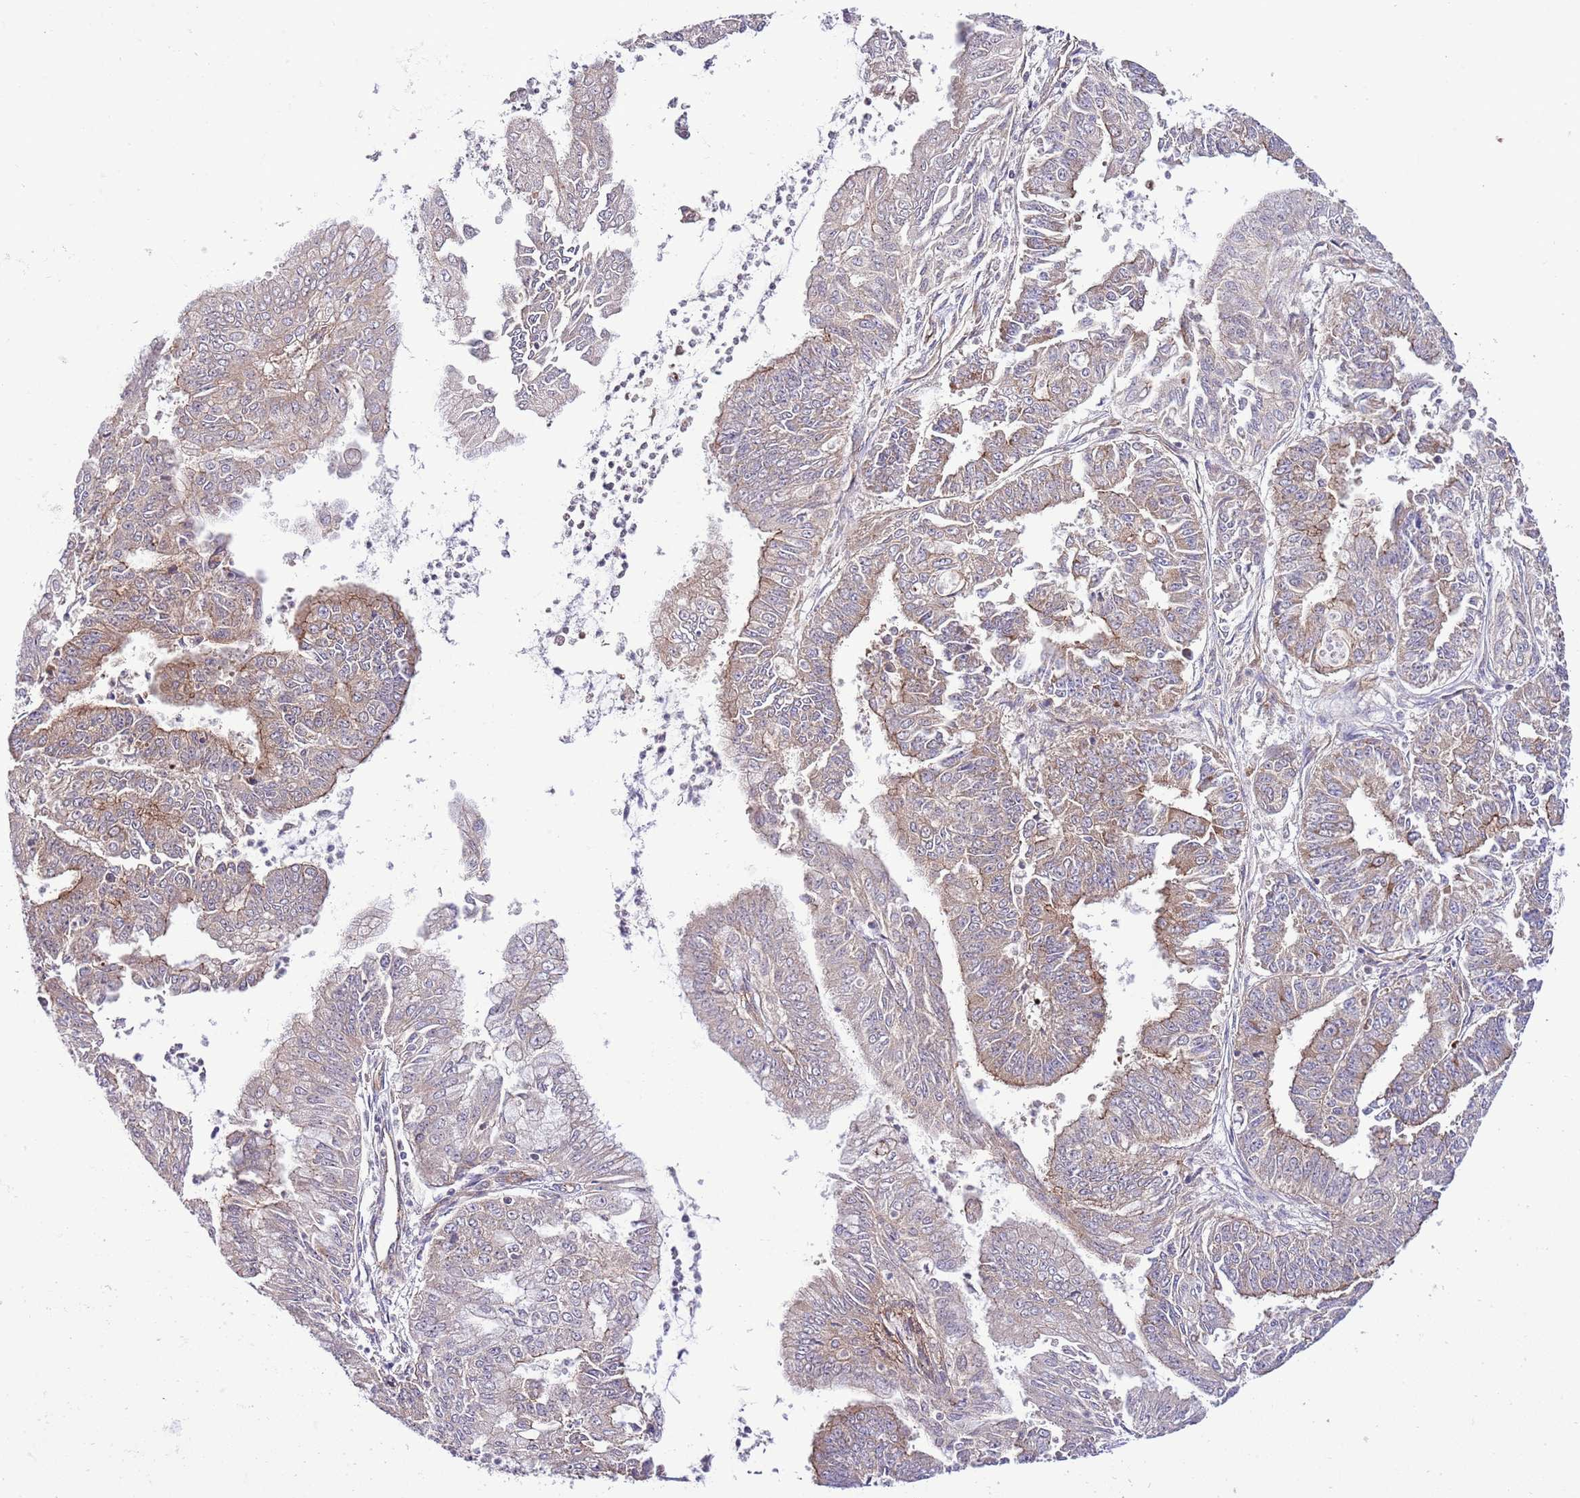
{"staining": {"intensity": "weak", "quantity": "25%-75%", "location": "cytoplasmic/membranous"}, "tissue": "endometrial cancer", "cell_type": "Tumor cells", "image_type": "cancer", "snomed": [{"axis": "morphology", "description": "Adenocarcinoma, NOS"}, {"axis": "topography", "description": "Endometrium"}], "caption": "Weak cytoplasmic/membranous expression for a protein is present in about 25%-75% of tumor cells of endometrial adenocarcinoma using IHC.", "gene": "DONSON", "patient": {"sex": "female", "age": 73}}